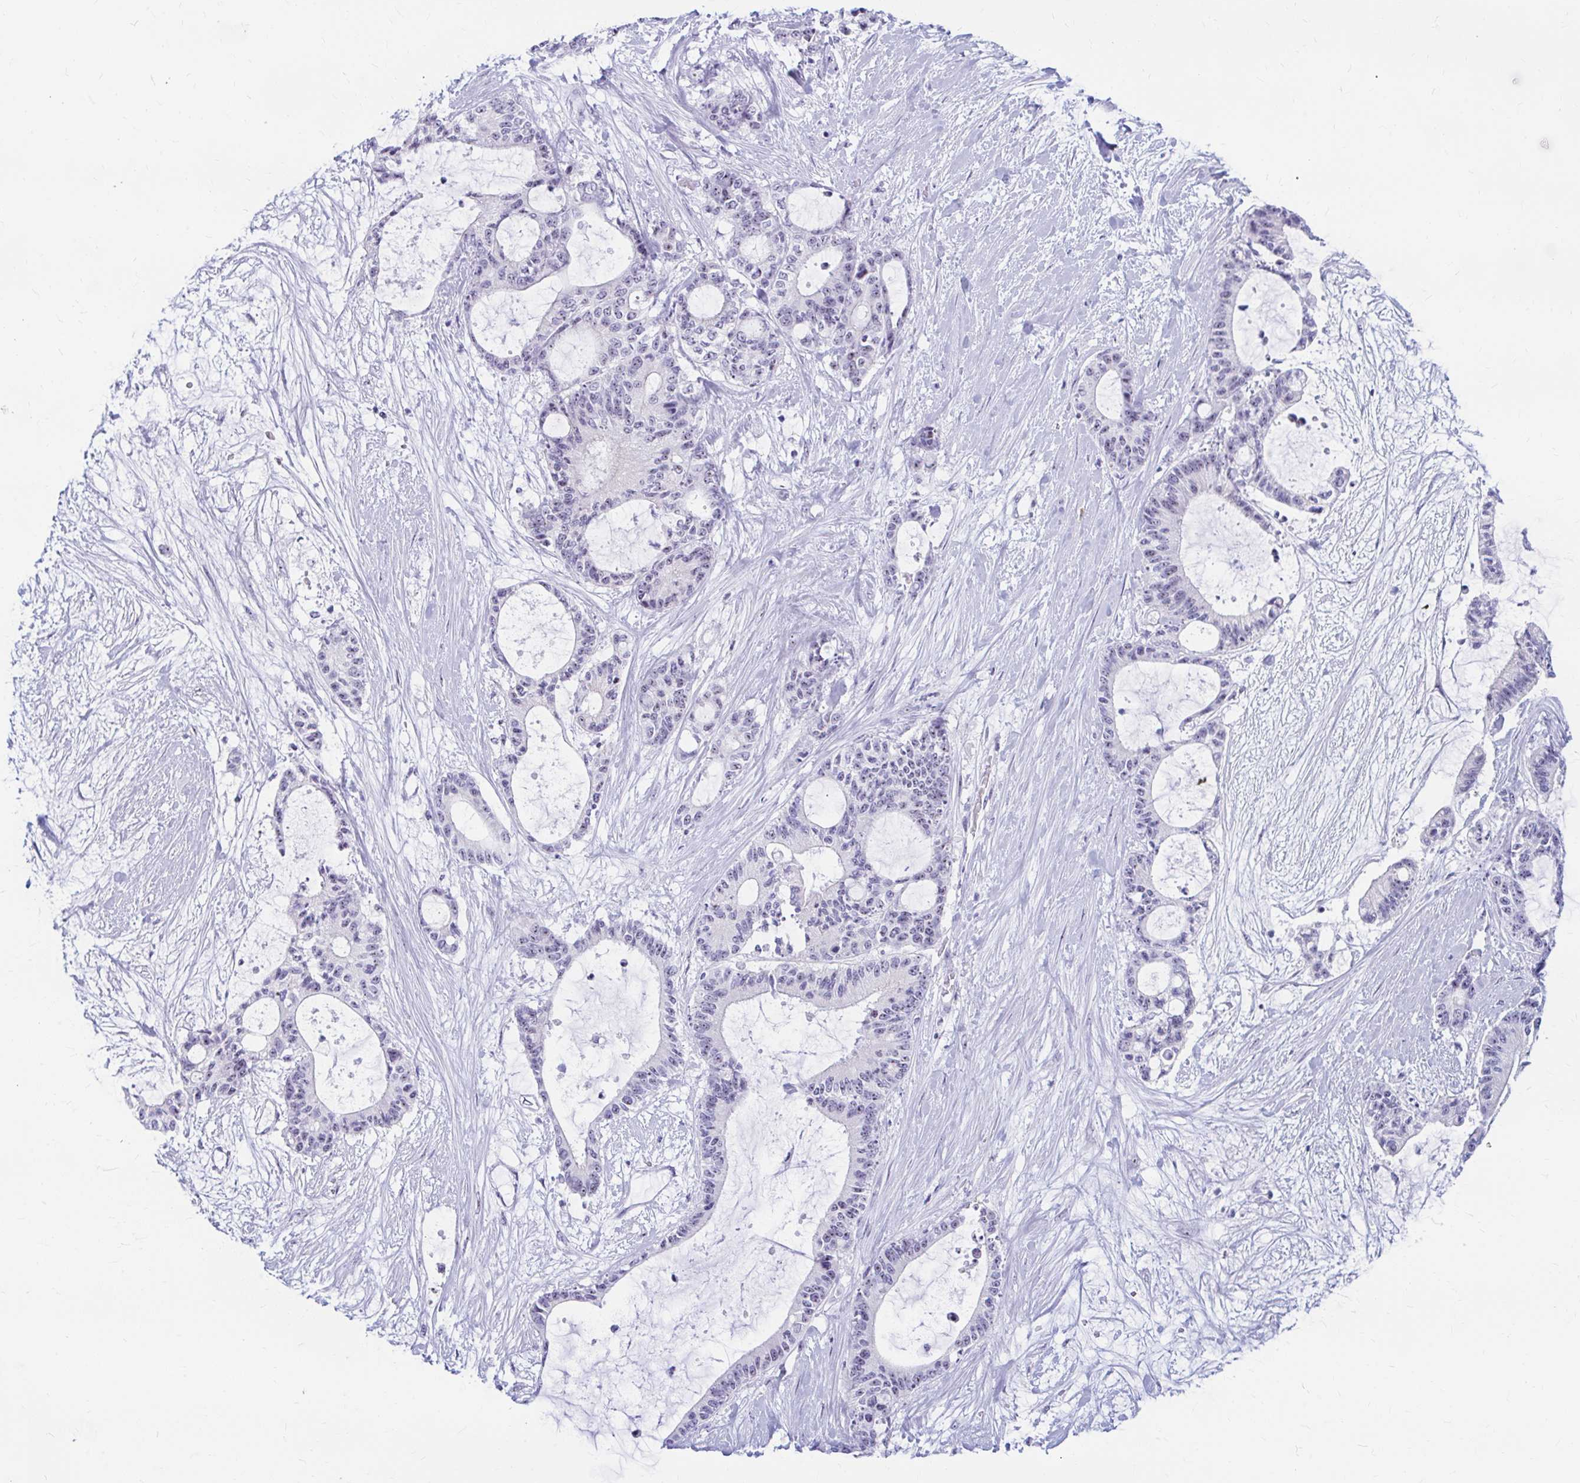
{"staining": {"intensity": "moderate", "quantity": "25%-75%", "location": "nuclear"}, "tissue": "liver cancer", "cell_type": "Tumor cells", "image_type": "cancer", "snomed": [{"axis": "morphology", "description": "Normal tissue, NOS"}, {"axis": "morphology", "description": "Cholangiocarcinoma"}, {"axis": "topography", "description": "Liver"}, {"axis": "topography", "description": "Peripheral nerve tissue"}], "caption": "Immunohistochemistry (DAB) staining of human liver cancer demonstrates moderate nuclear protein positivity in approximately 25%-75% of tumor cells.", "gene": "FTSJ3", "patient": {"sex": "female", "age": 73}}